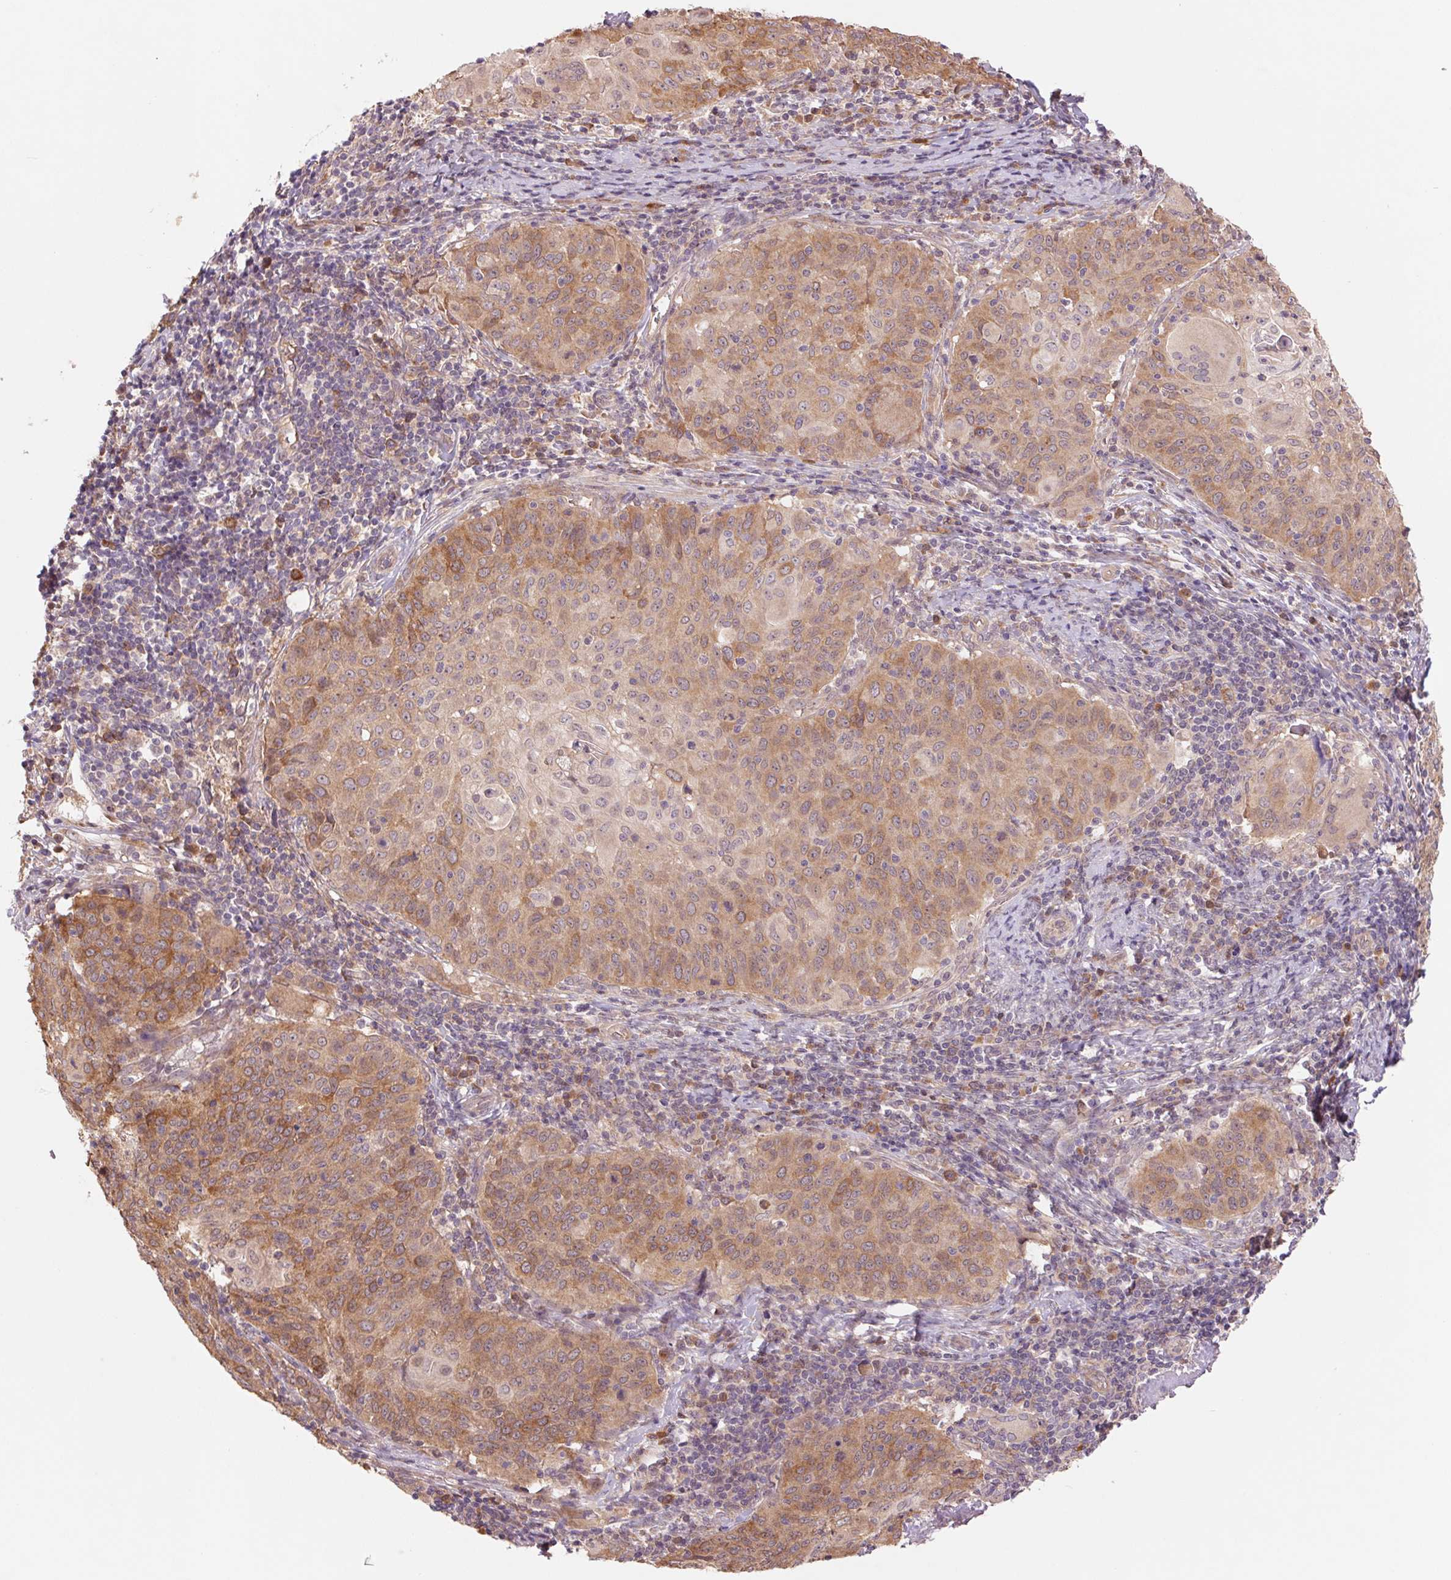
{"staining": {"intensity": "weak", "quantity": "25%-75%", "location": "cytoplasmic/membranous,nuclear"}, "tissue": "cervical cancer", "cell_type": "Tumor cells", "image_type": "cancer", "snomed": [{"axis": "morphology", "description": "Squamous cell carcinoma, NOS"}, {"axis": "topography", "description": "Cervix"}], "caption": "Immunohistochemistry staining of cervical squamous cell carcinoma, which shows low levels of weak cytoplasmic/membranous and nuclear staining in approximately 25%-75% of tumor cells indicating weak cytoplasmic/membranous and nuclear protein expression. The staining was performed using DAB (3,3'-diaminobenzidine) (brown) for protein detection and nuclei were counterstained in hematoxylin (blue).", "gene": "RRM1", "patient": {"sex": "female", "age": 65}}